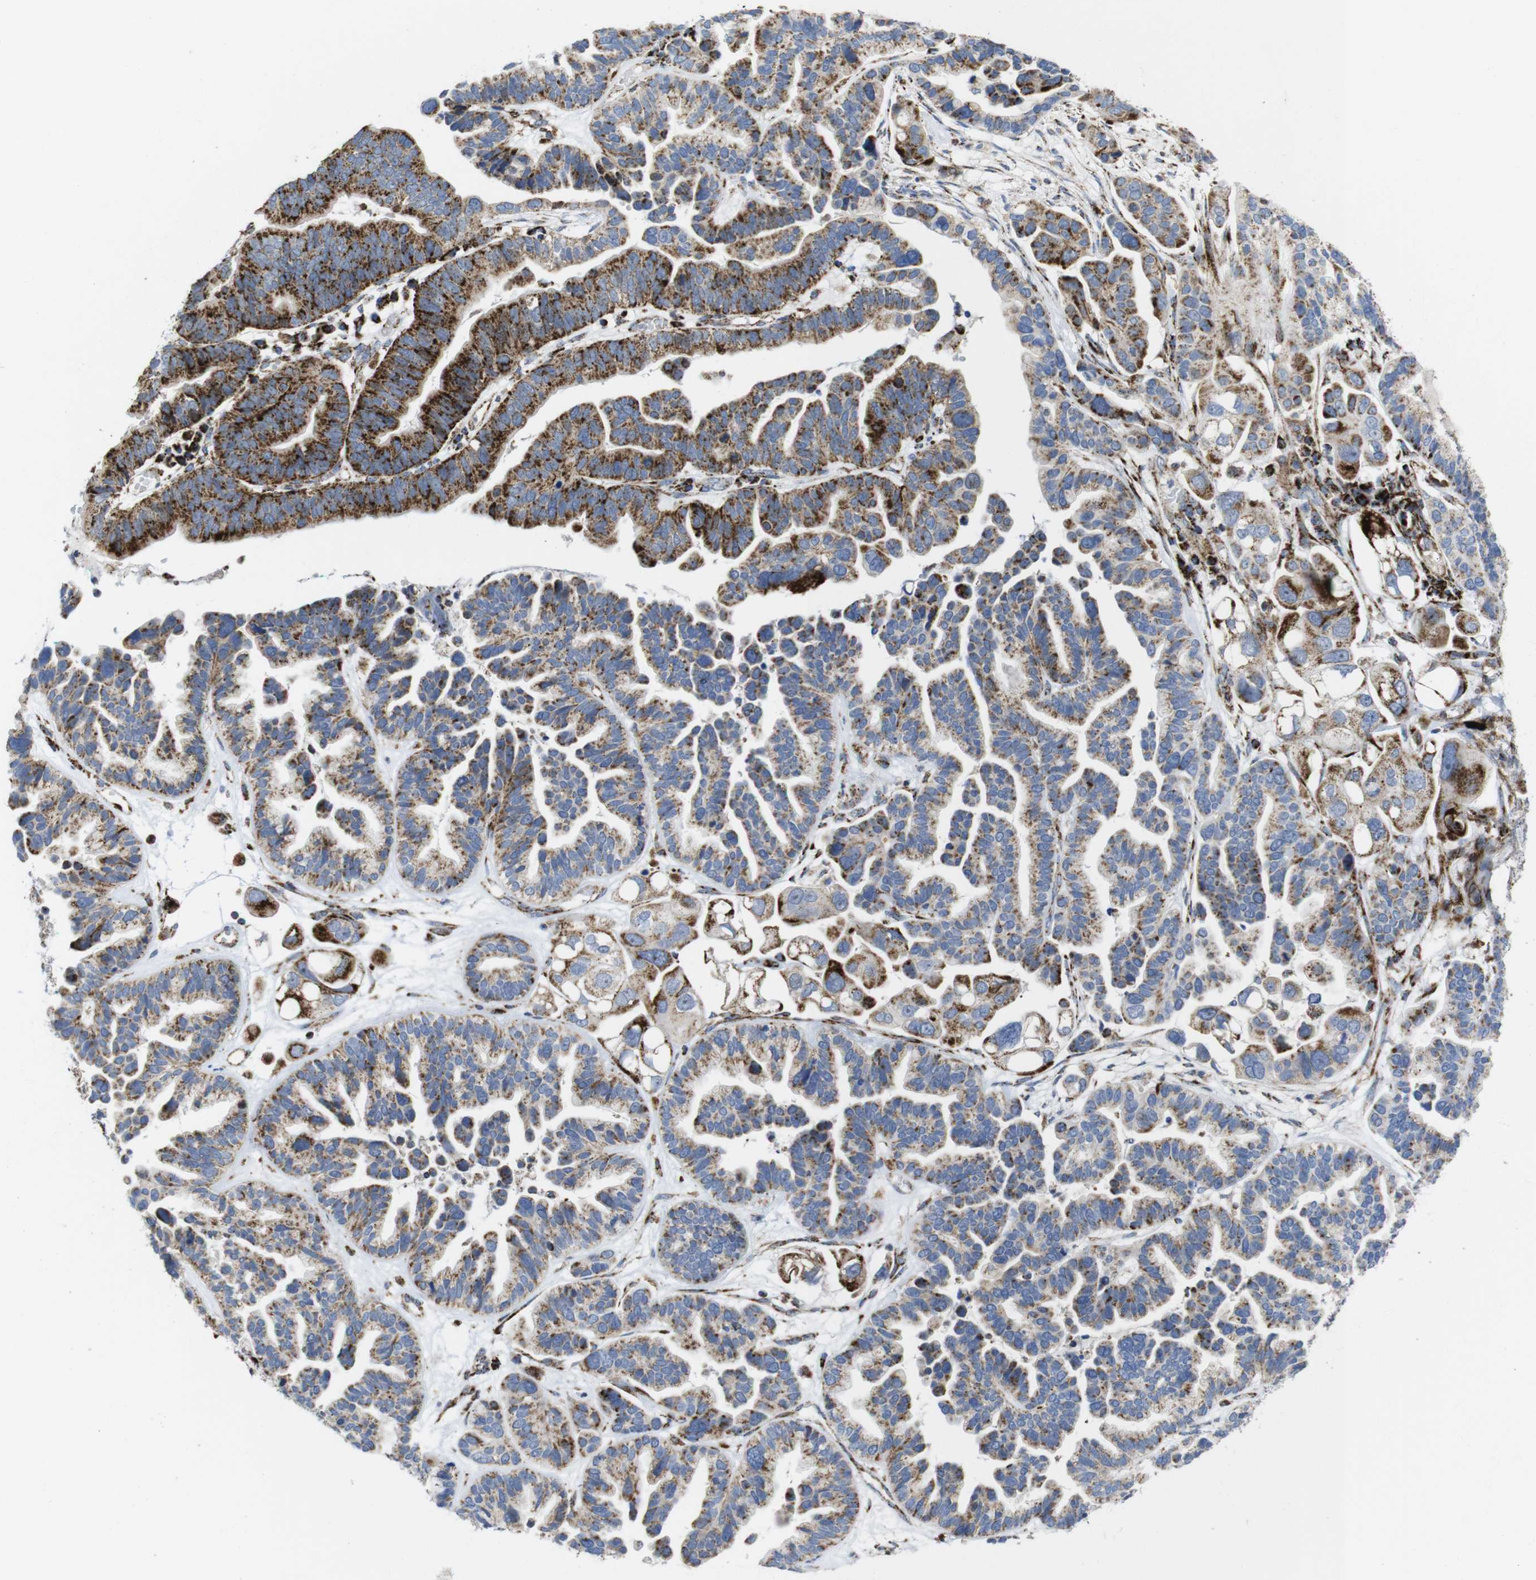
{"staining": {"intensity": "moderate", "quantity": ">75%", "location": "cytoplasmic/membranous"}, "tissue": "ovarian cancer", "cell_type": "Tumor cells", "image_type": "cancer", "snomed": [{"axis": "morphology", "description": "Cystadenocarcinoma, serous, NOS"}, {"axis": "topography", "description": "Ovary"}], "caption": "Ovarian cancer (serous cystadenocarcinoma) was stained to show a protein in brown. There is medium levels of moderate cytoplasmic/membranous staining in approximately >75% of tumor cells. (DAB (3,3'-diaminobenzidine) = brown stain, brightfield microscopy at high magnification).", "gene": "TMEM192", "patient": {"sex": "female", "age": 56}}